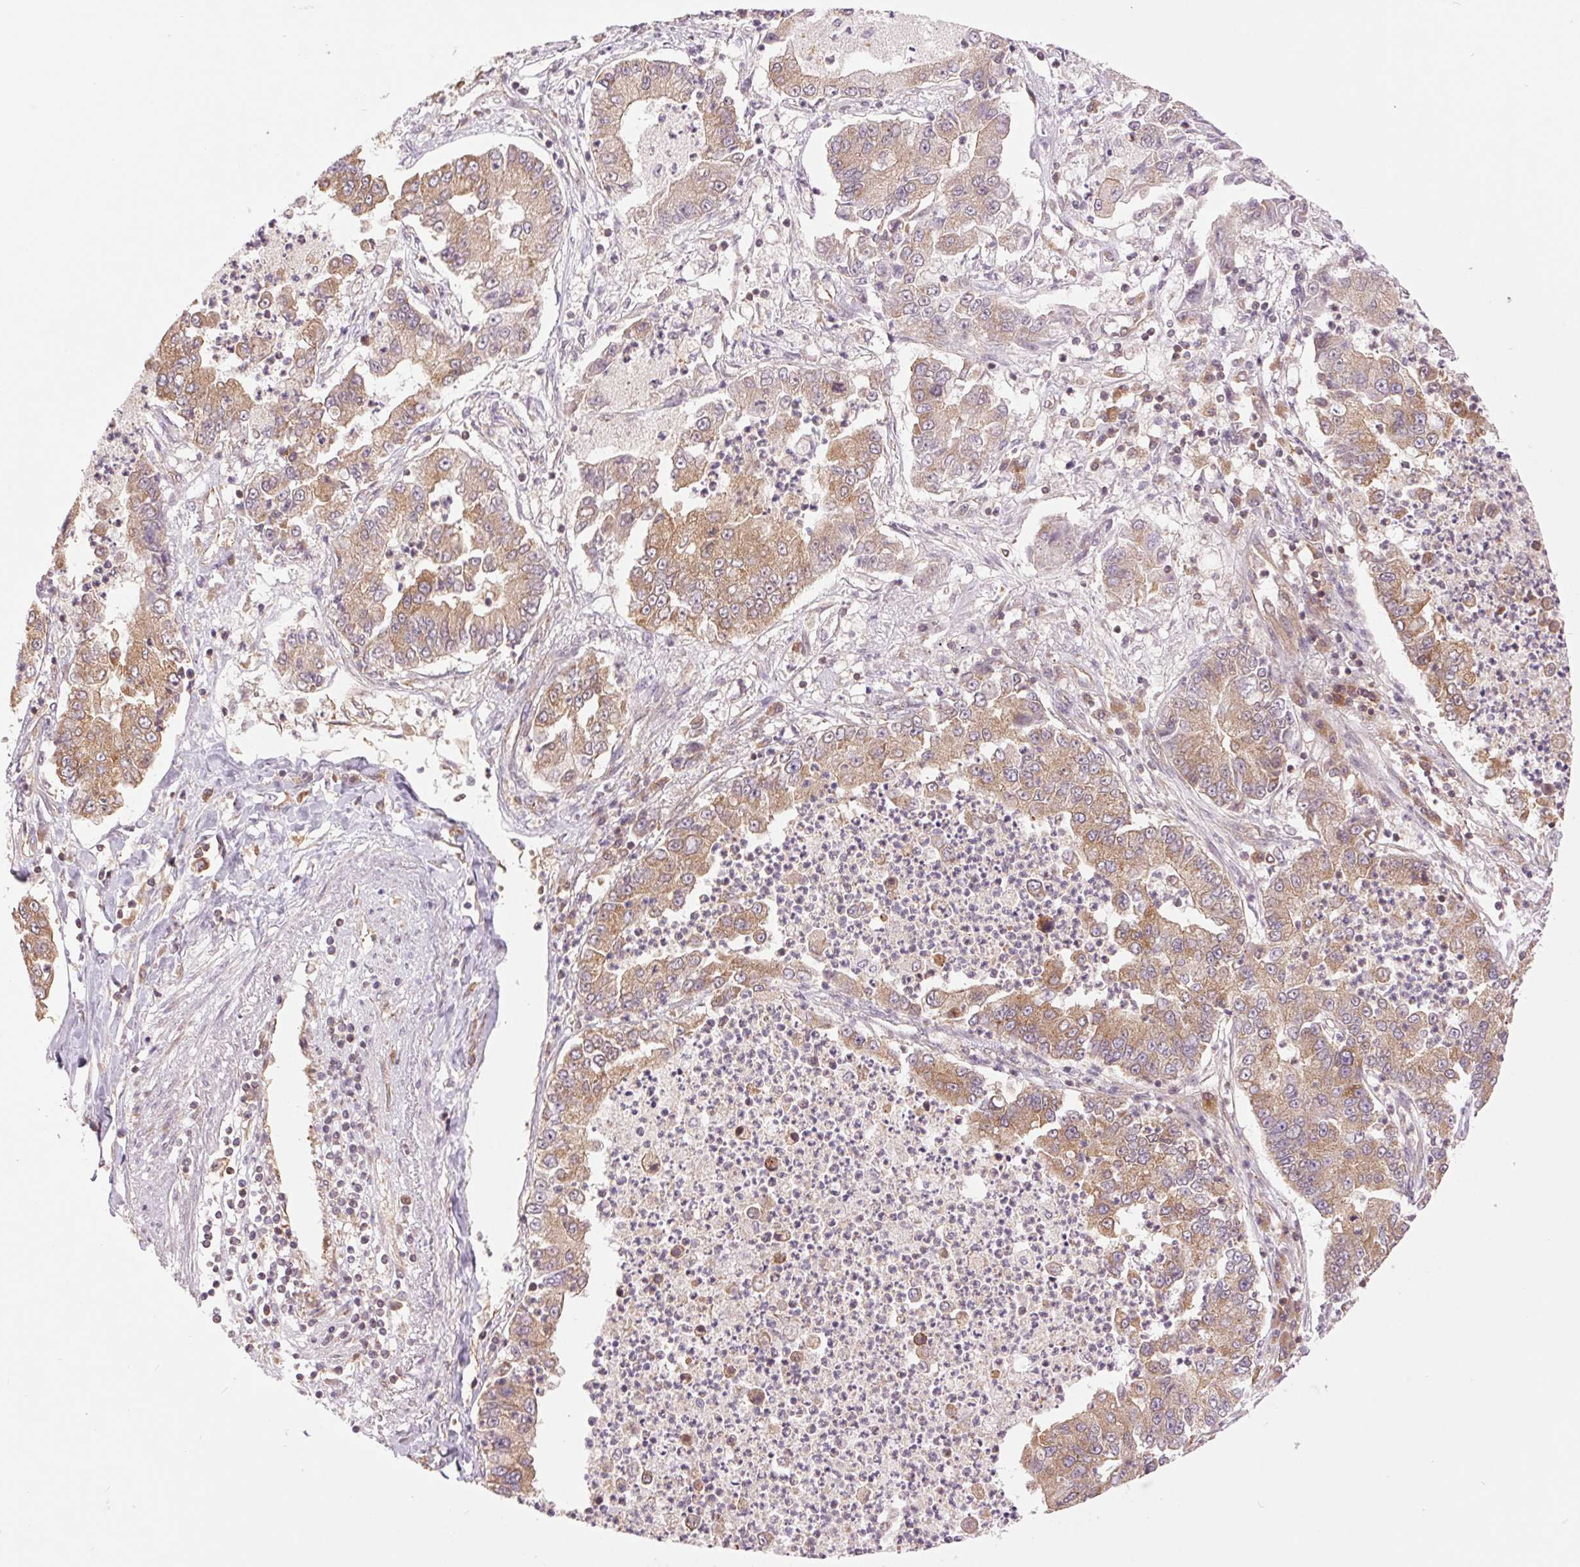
{"staining": {"intensity": "moderate", "quantity": ">75%", "location": "cytoplasmic/membranous"}, "tissue": "lung cancer", "cell_type": "Tumor cells", "image_type": "cancer", "snomed": [{"axis": "morphology", "description": "Adenocarcinoma, NOS"}, {"axis": "topography", "description": "Lung"}], "caption": "Immunohistochemical staining of lung cancer shows medium levels of moderate cytoplasmic/membranous expression in about >75% of tumor cells.", "gene": "STARD7", "patient": {"sex": "female", "age": 57}}